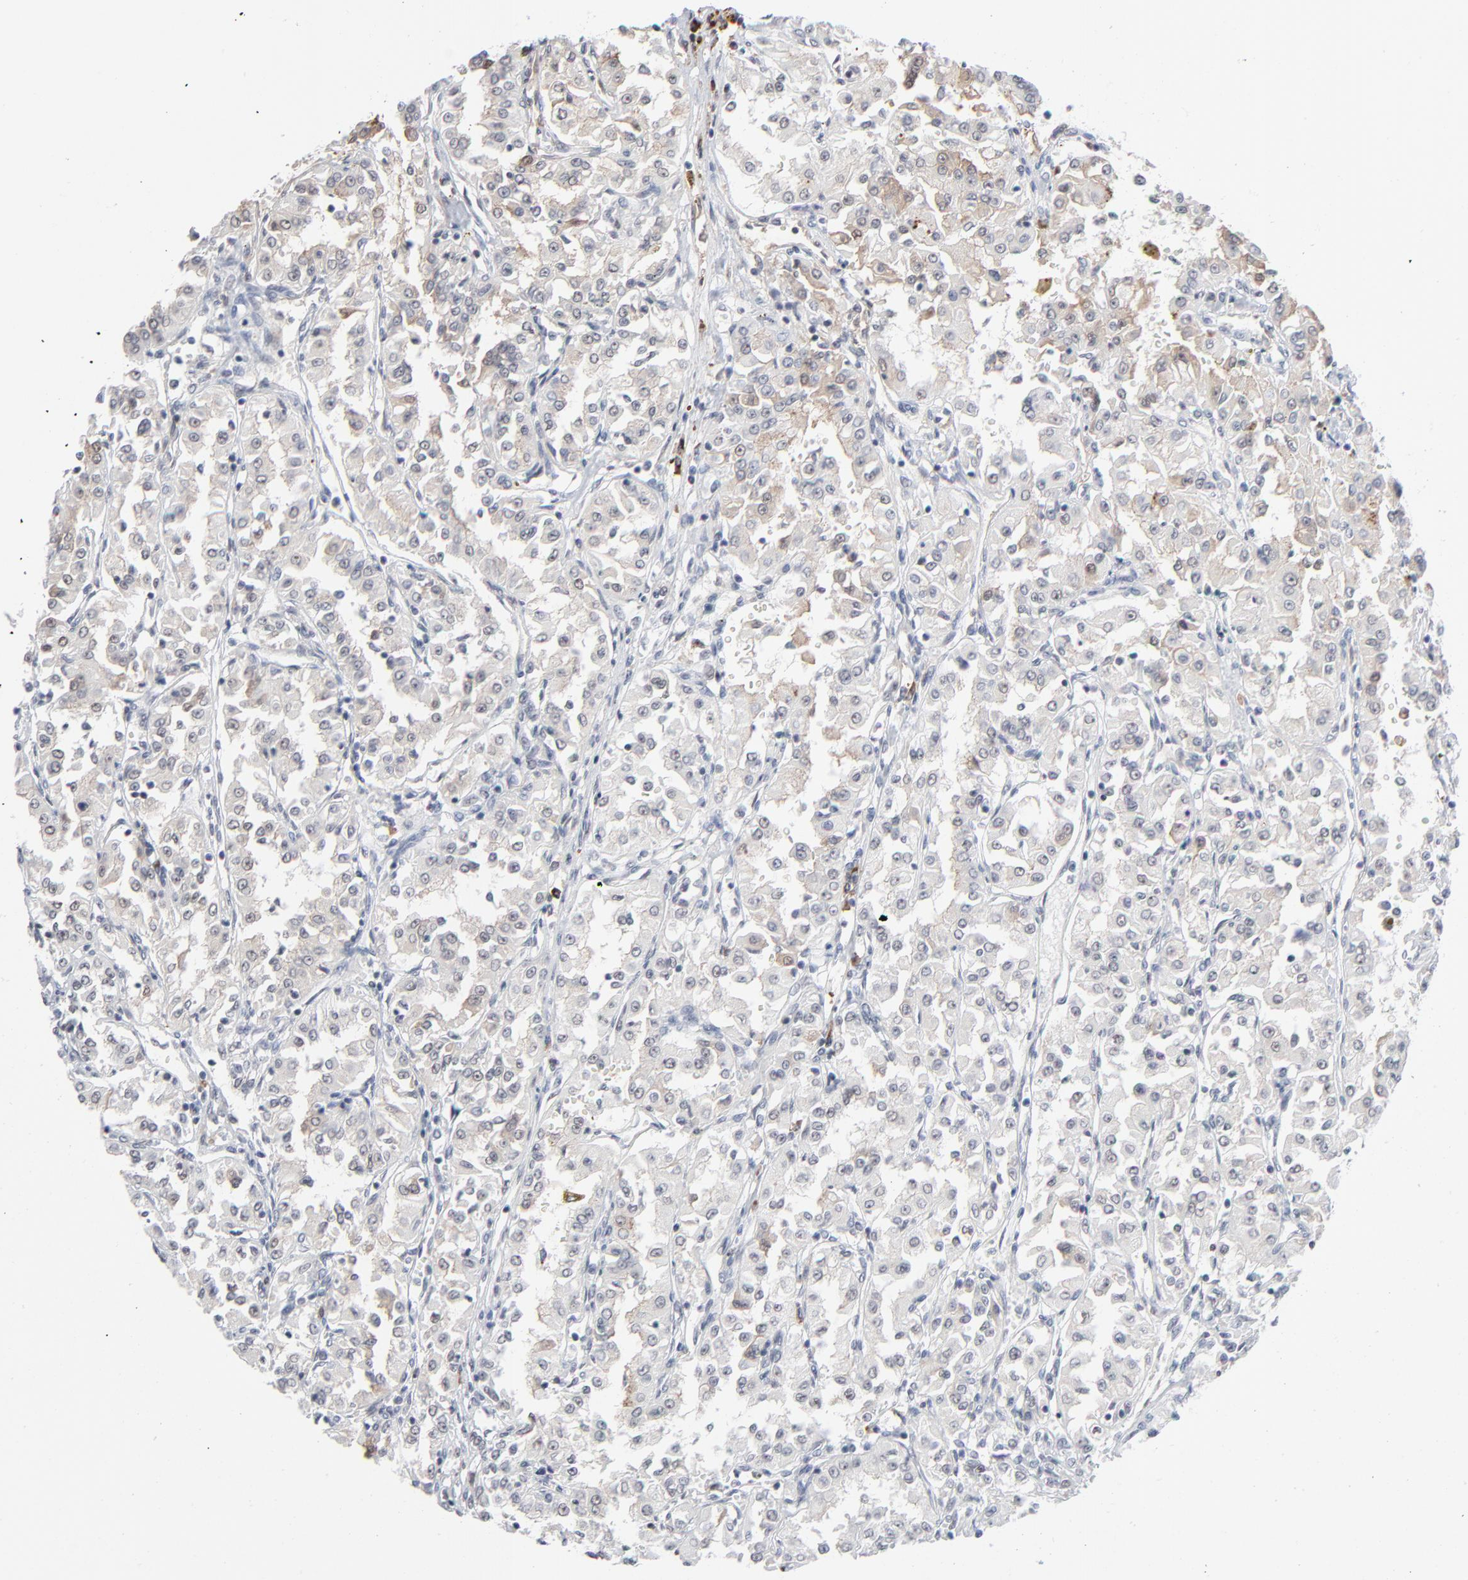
{"staining": {"intensity": "weak", "quantity": "<25%", "location": "cytoplasmic/membranous"}, "tissue": "renal cancer", "cell_type": "Tumor cells", "image_type": "cancer", "snomed": [{"axis": "morphology", "description": "Adenocarcinoma, NOS"}, {"axis": "topography", "description": "Kidney"}], "caption": "DAB immunohistochemical staining of human renal adenocarcinoma shows no significant staining in tumor cells.", "gene": "MPHOSPH6", "patient": {"sex": "male", "age": 78}}